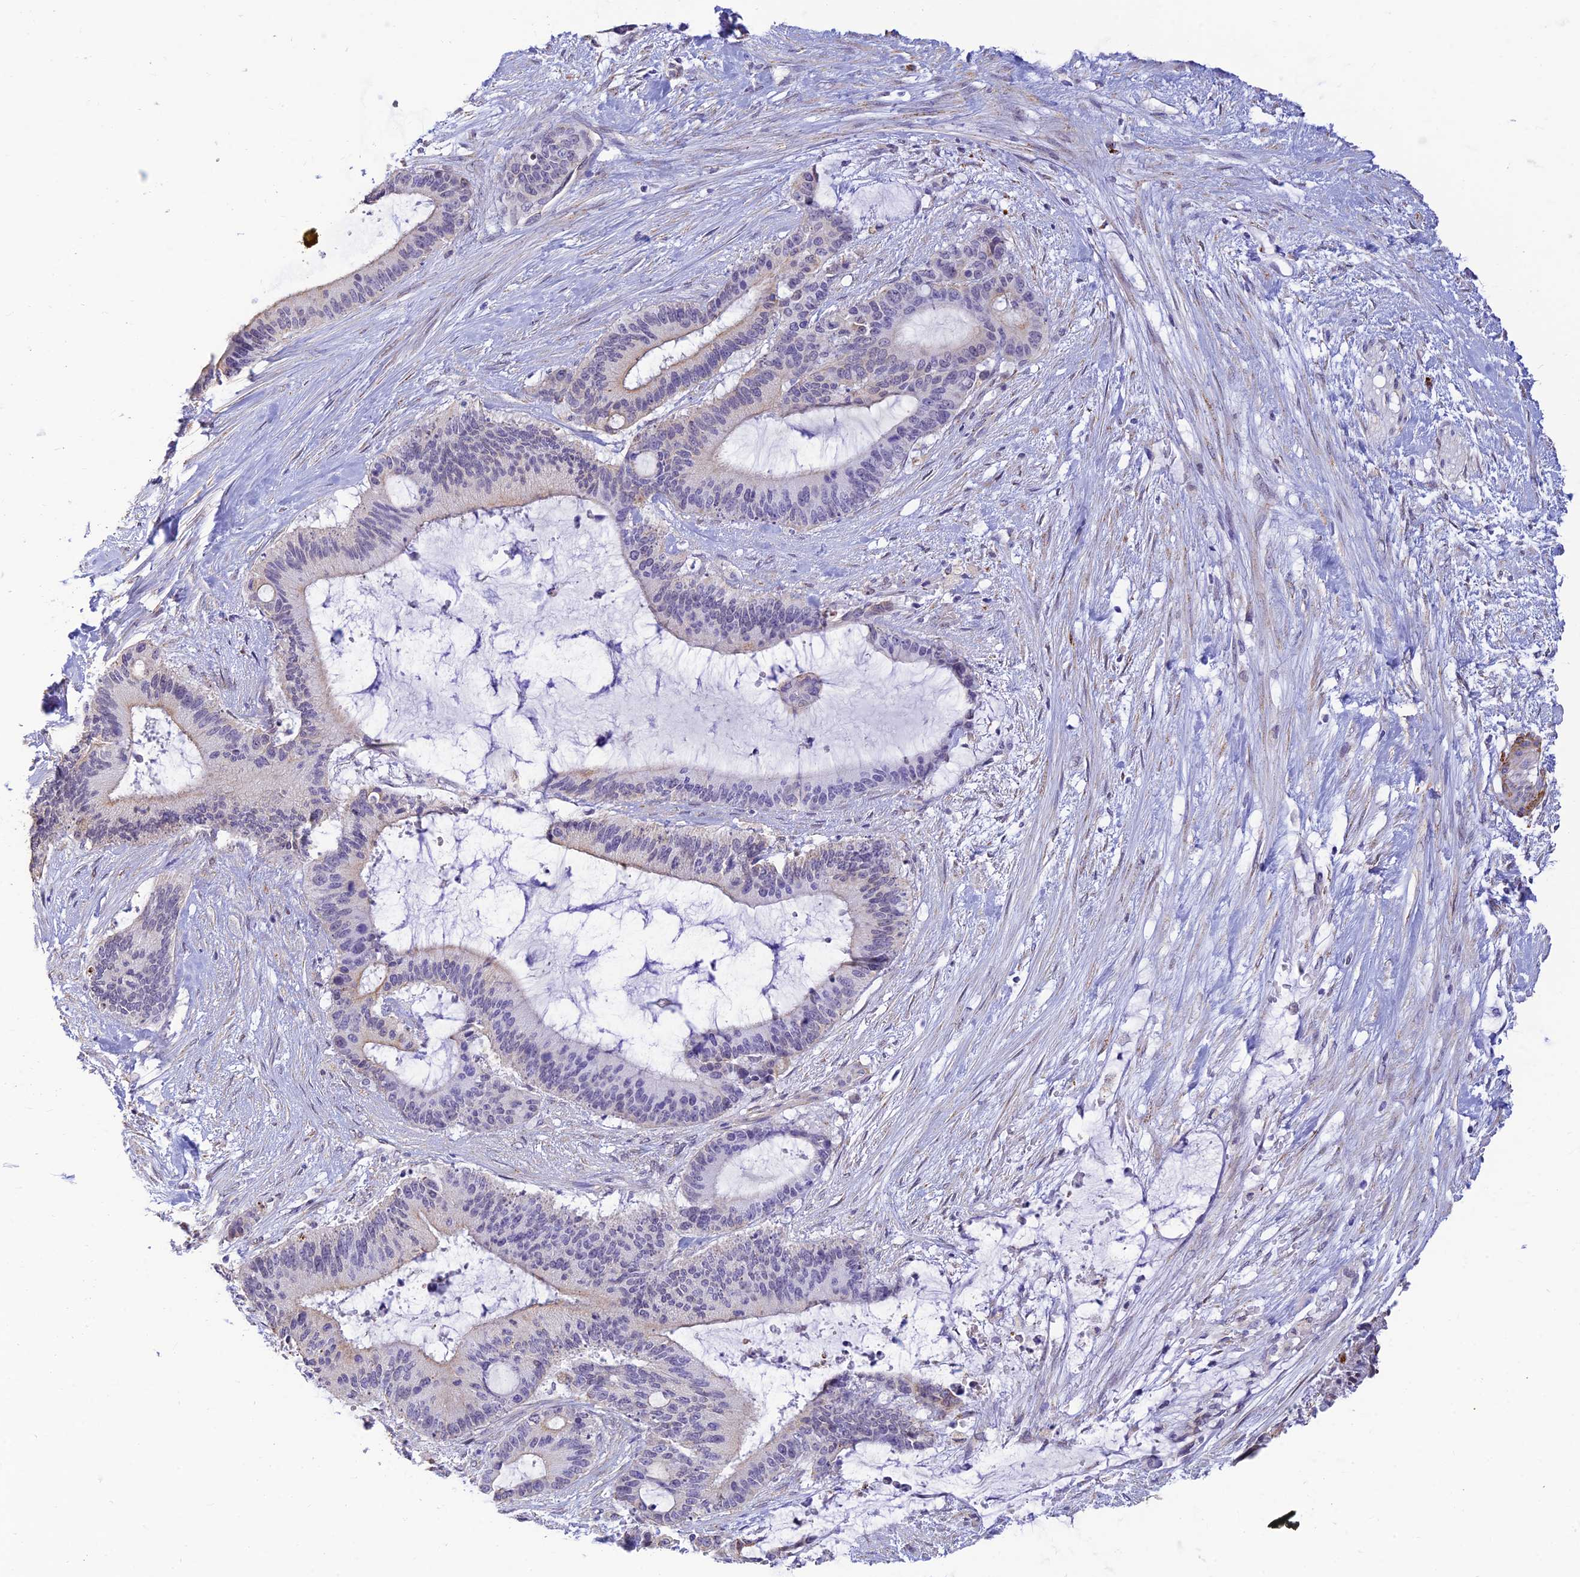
{"staining": {"intensity": "negative", "quantity": "none", "location": "none"}, "tissue": "liver cancer", "cell_type": "Tumor cells", "image_type": "cancer", "snomed": [{"axis": "morphology", "description": "Normal tissue, NOS"}, {"axis": "morphology", "description": "Cholangiocarcinoma"}, {"axis": "topography", "description": "Liver"}, {"axis": "topography", "description": "Peripheral nerve tissue"}], "caption": "Human cholangiocarcinoma (liver) stained for a protein using immunohistochemistry (IHC) reveals no staining in tumor cells.", "gene": "ALDH1L2", "patient": {"sex": "female", "age": 73}}